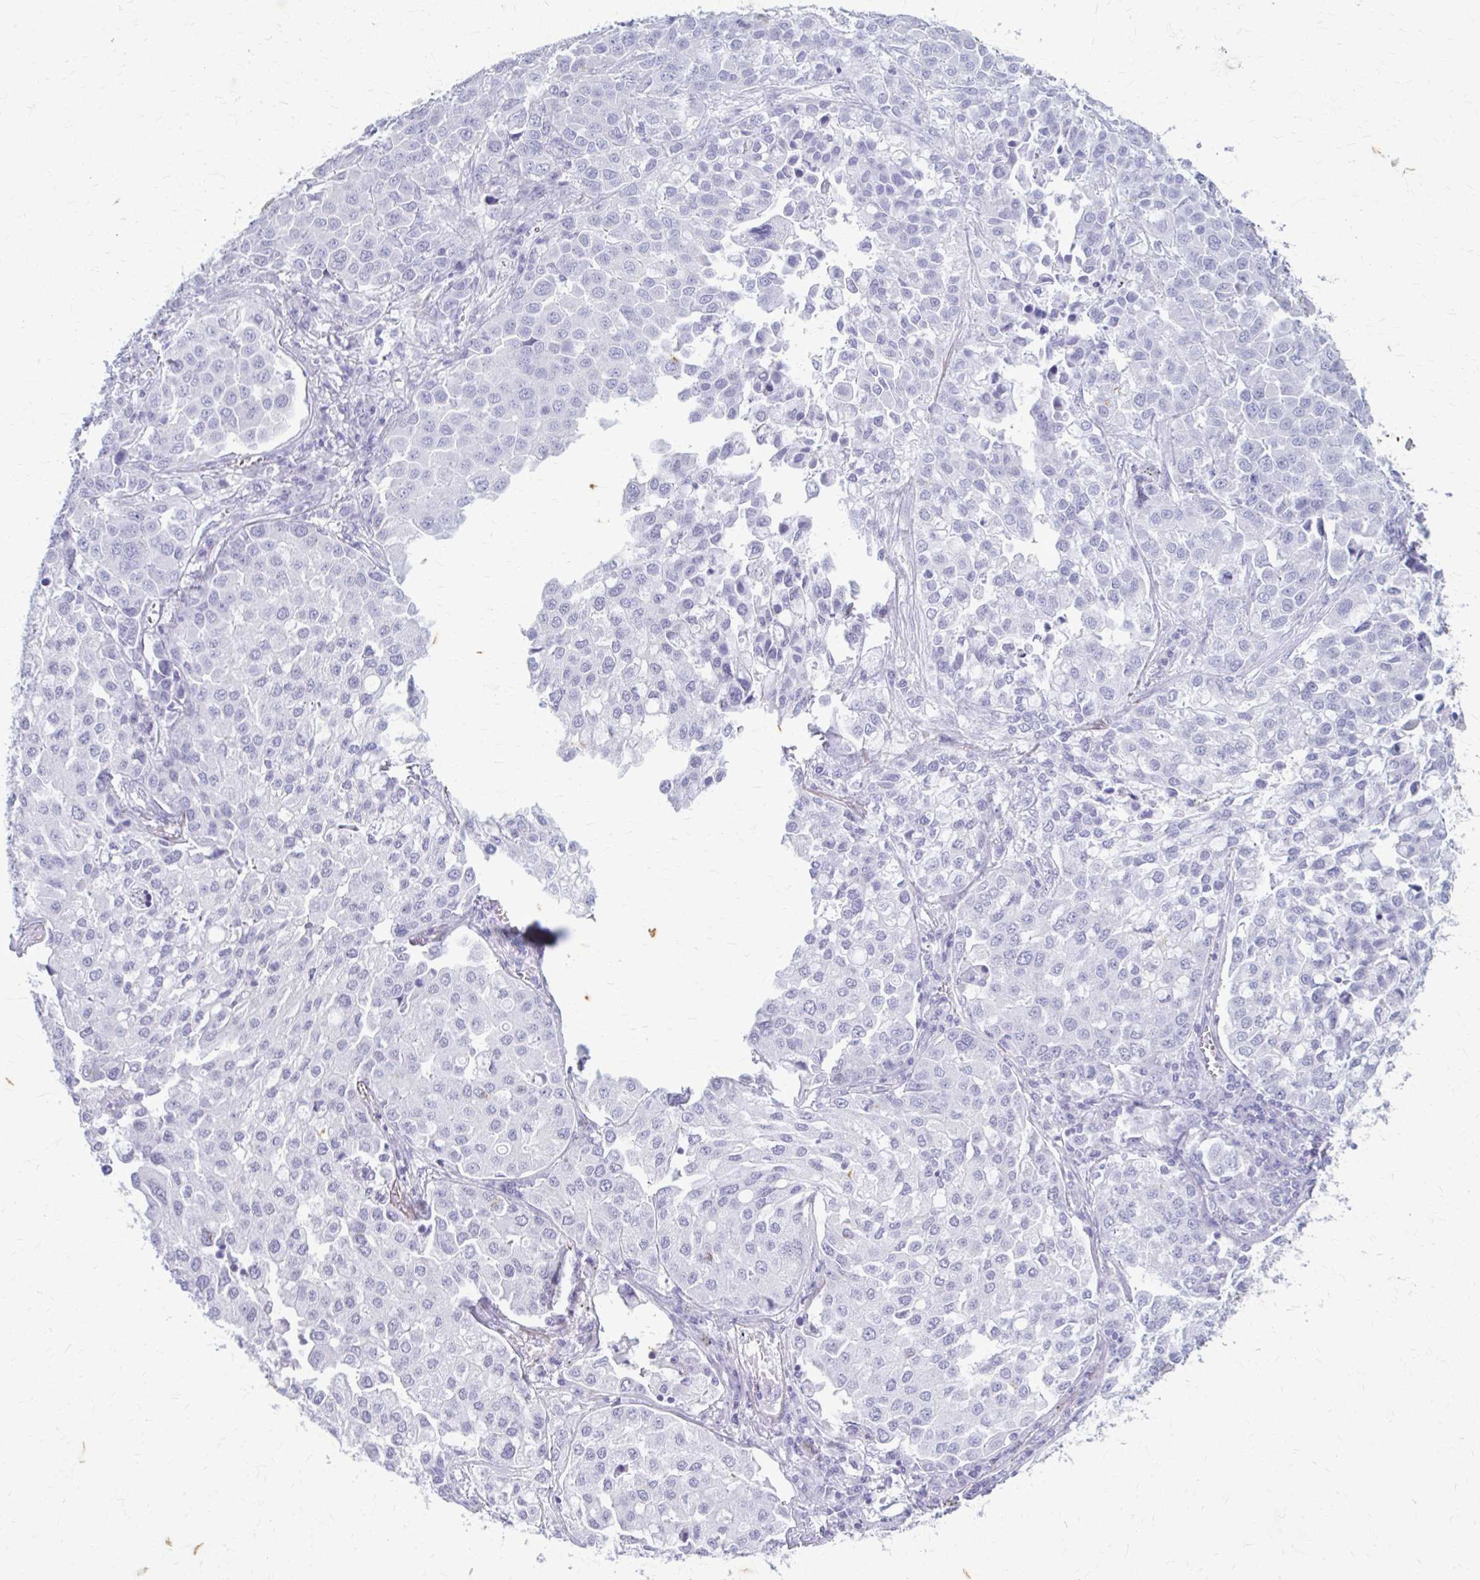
{"staining": {"intensity": "negative", "quantity": "none", "location": "none"}, "tissue": "lung cancer", "cell_type": "Tumor cells", "image_type": "cancer", "snomed": [{"axis": "morphology", "description": "Adenocarcinoma, NOS"}, {"axis": "morphology", "description": "Adenocarcinoma, metastatic, NOS"}, {"axis": "topography", "description": "Lymph node"}, {"axis": "topography", "description": "Lung"}], "caption": "Adenocarcinoma (lung) stained for a protein using immunohistochemistry displays no positivity tumor cells.", "gene": "KRT5", "patient": {"sex": "female", "age": 65}}